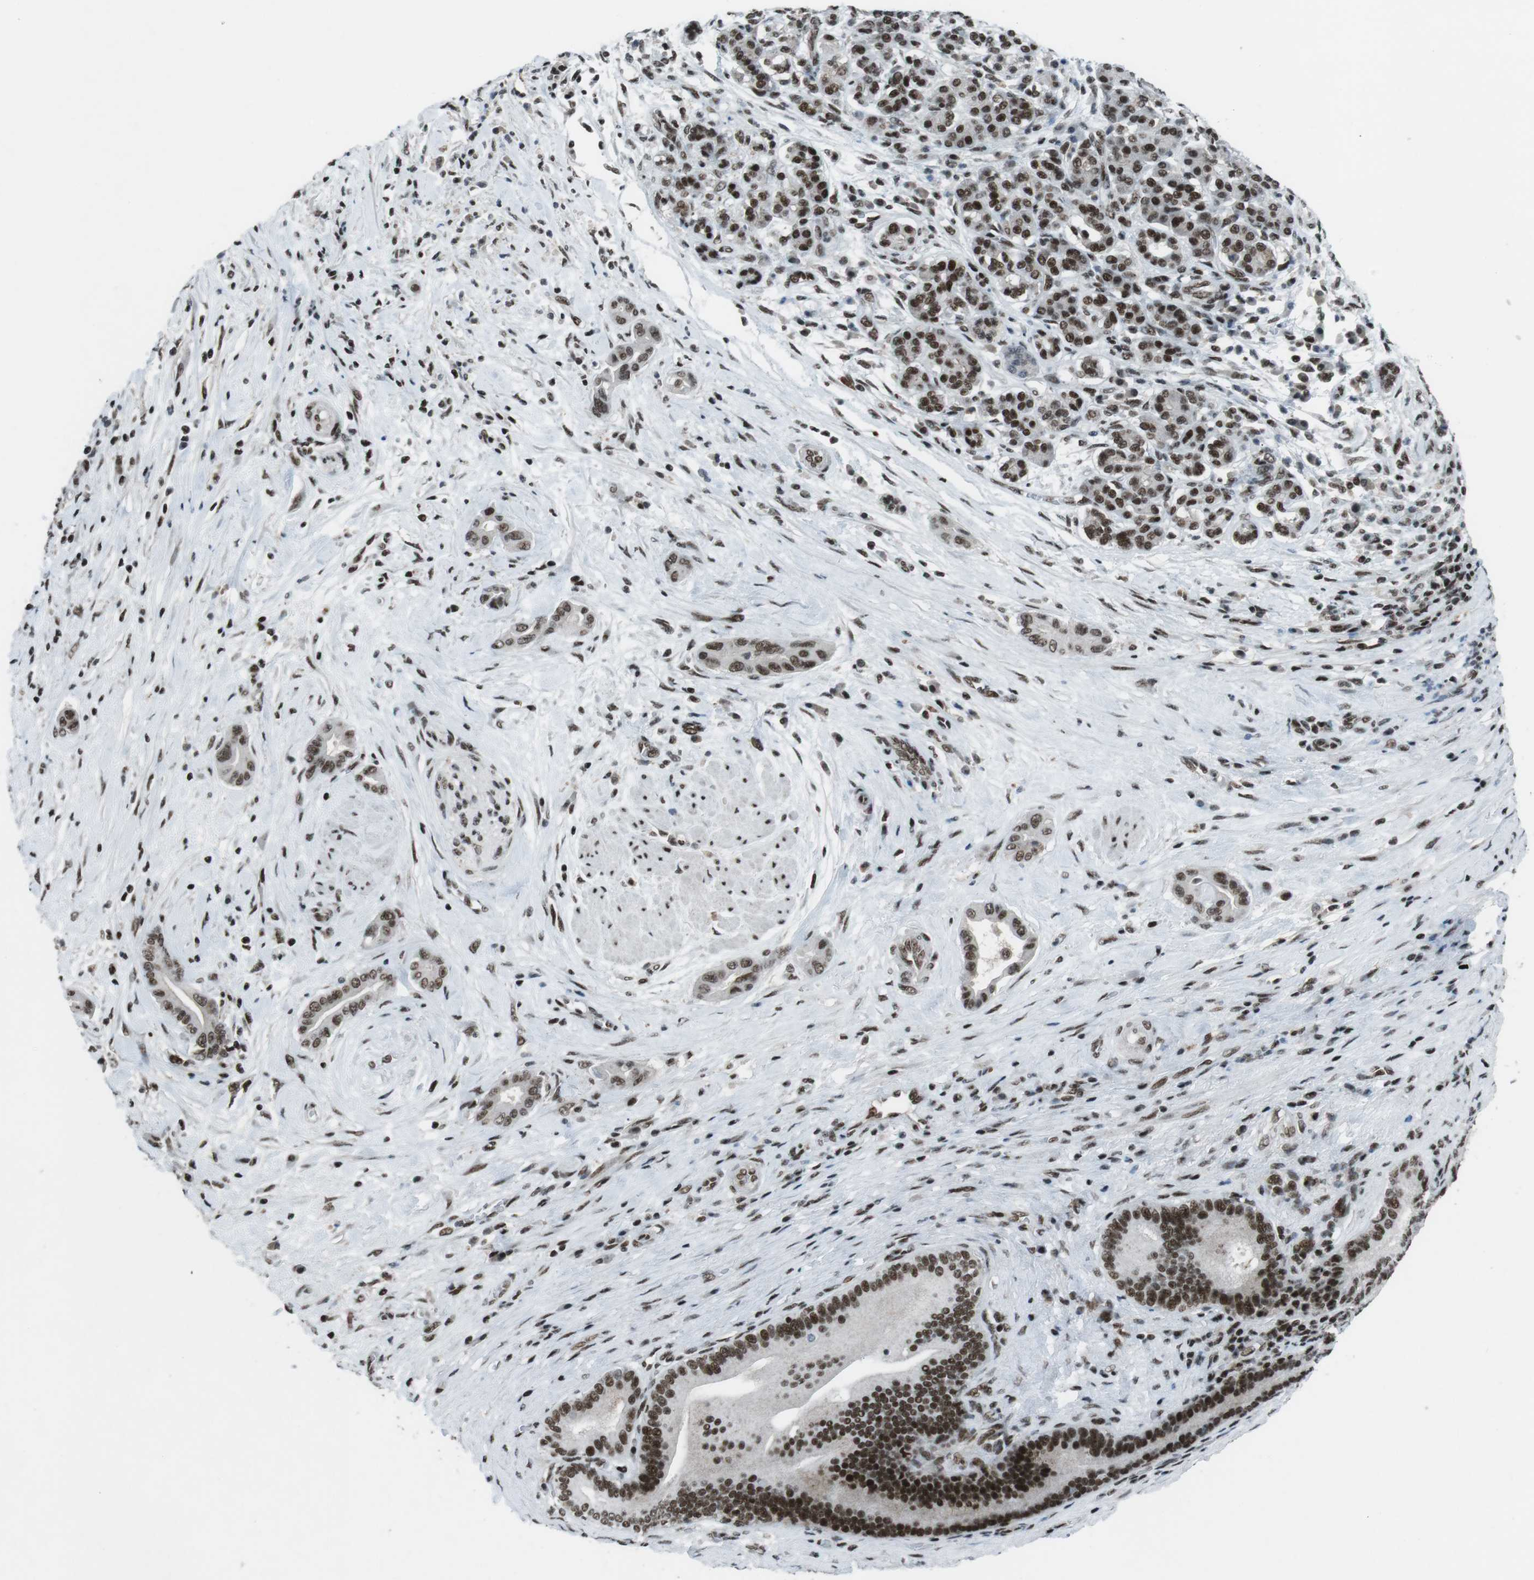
{"staining": {"intensity": "strong", "quantity": ">75%", "location": "nuclear"}, "tissue": "pancreatic cancer", "cell_type": "Tumor cells", "image_type": "cancer", "snomed": [{"axis": "morphology", "description": "Normal tissue, NOS"}, {"axis": "morphology", "description": "Adenocarcinoma, NOS"}, {"axis": "topography", "description": "Pancreas"}], "caption": "About >75% of tumor cells in pancreatic adenocarcinoma reveal strong nuclear protein staining as visualized by brown immunohistochemical staining.", "gene": "TAF1", "patient": {"sex": "male", "age": 63}}